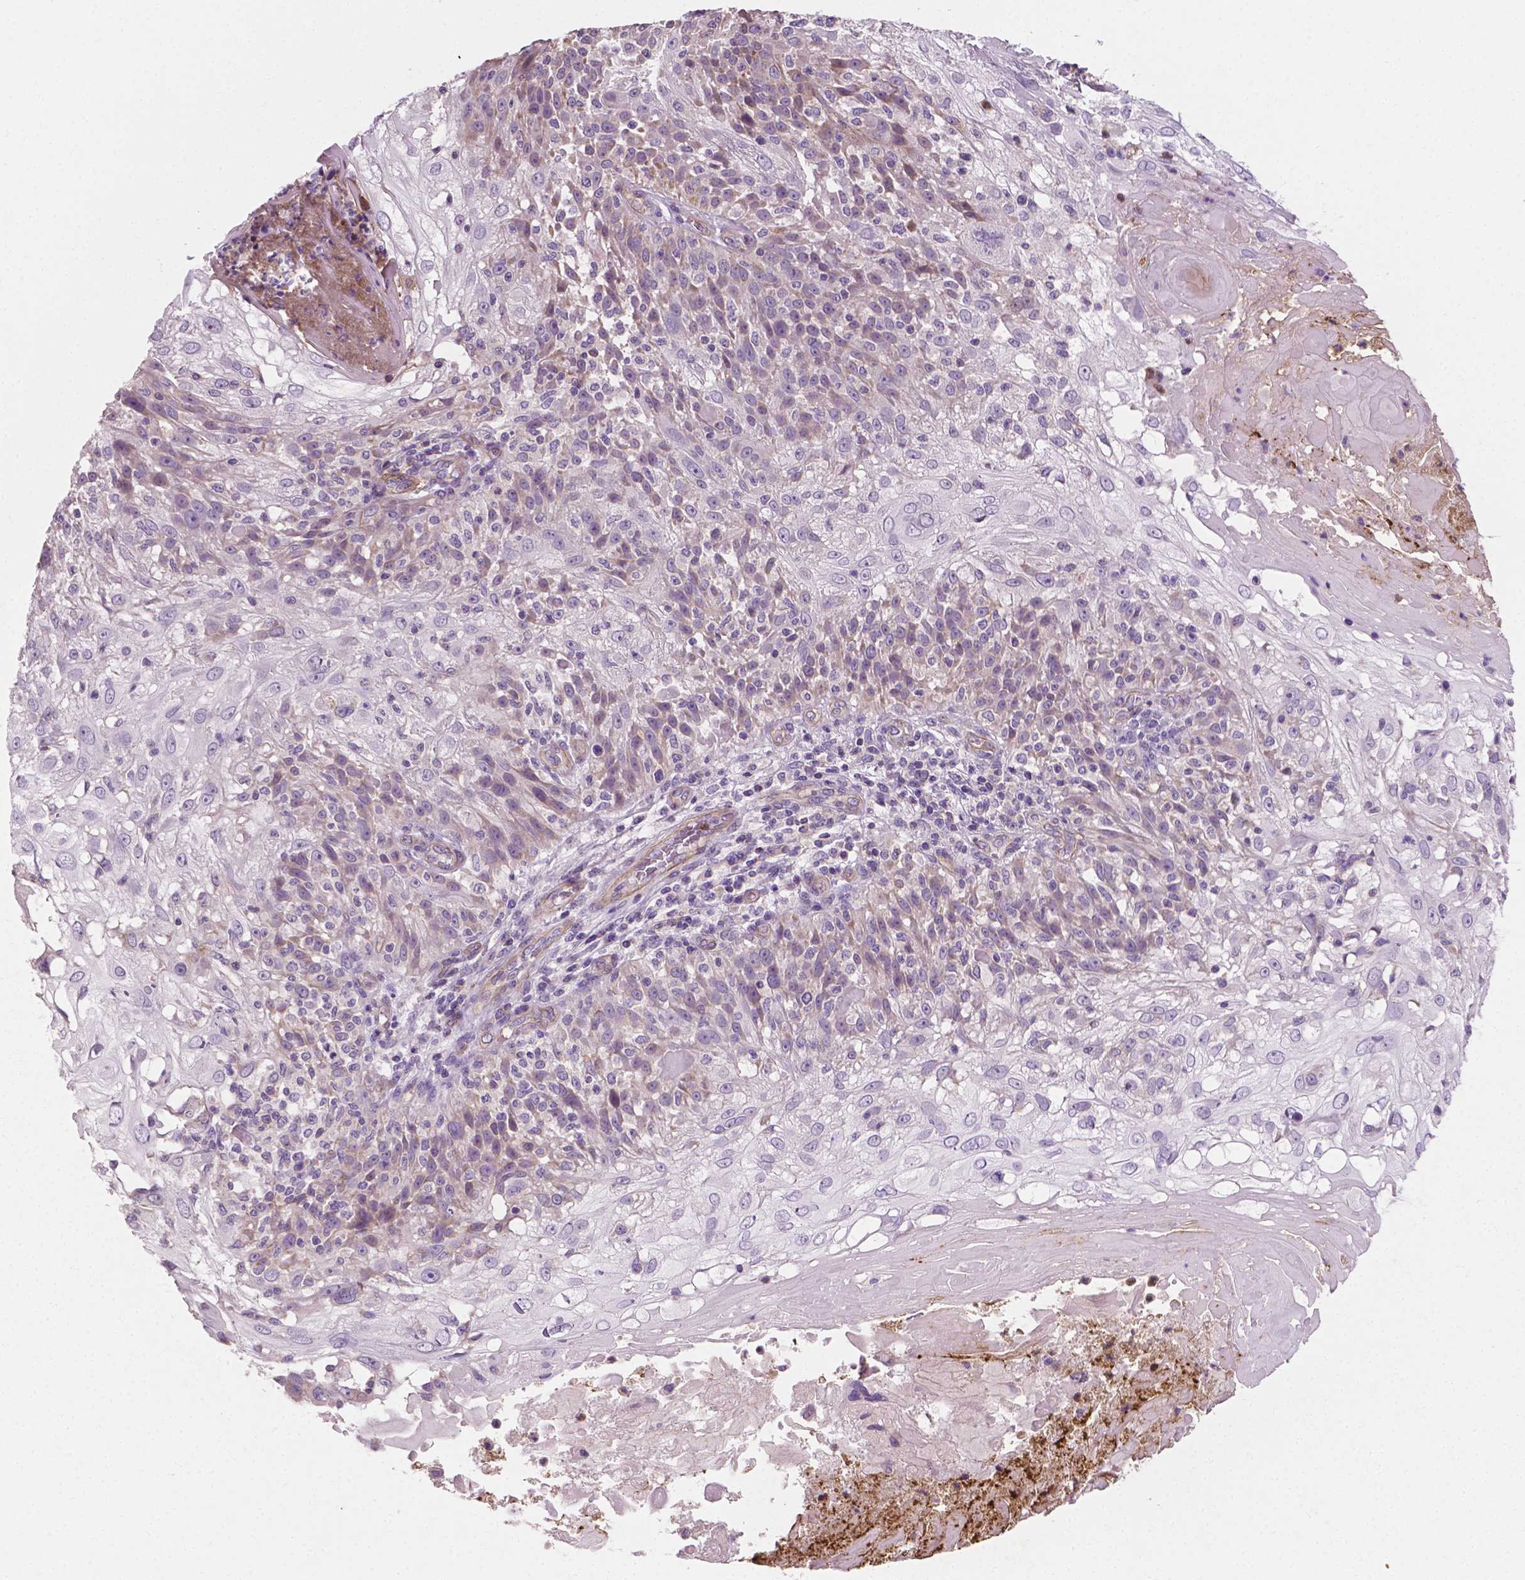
{"staining": {"intensity": "negative", "quantity": "none", "location": "none"}, "tissue": "skin cancer", "cell_type": "Tumor cells", "image_type": "cancer", "snomed": [{"axis": "morphology", "description": "Normal tissue, NOS"}, {"axis": "morphology", "description": "Squamous cell carcinoma, NOS"}, {"axis": "topography", "description": "Skin"}], "caption": "A high-resolution histopathology image shows immunohistochemistry (IHC) staining of squamous cell carcinoma (skin), which exhibits no significant expression in tumor cells.", "gene": "PTX3", "patient": {"sex": "female", "age": 83}}